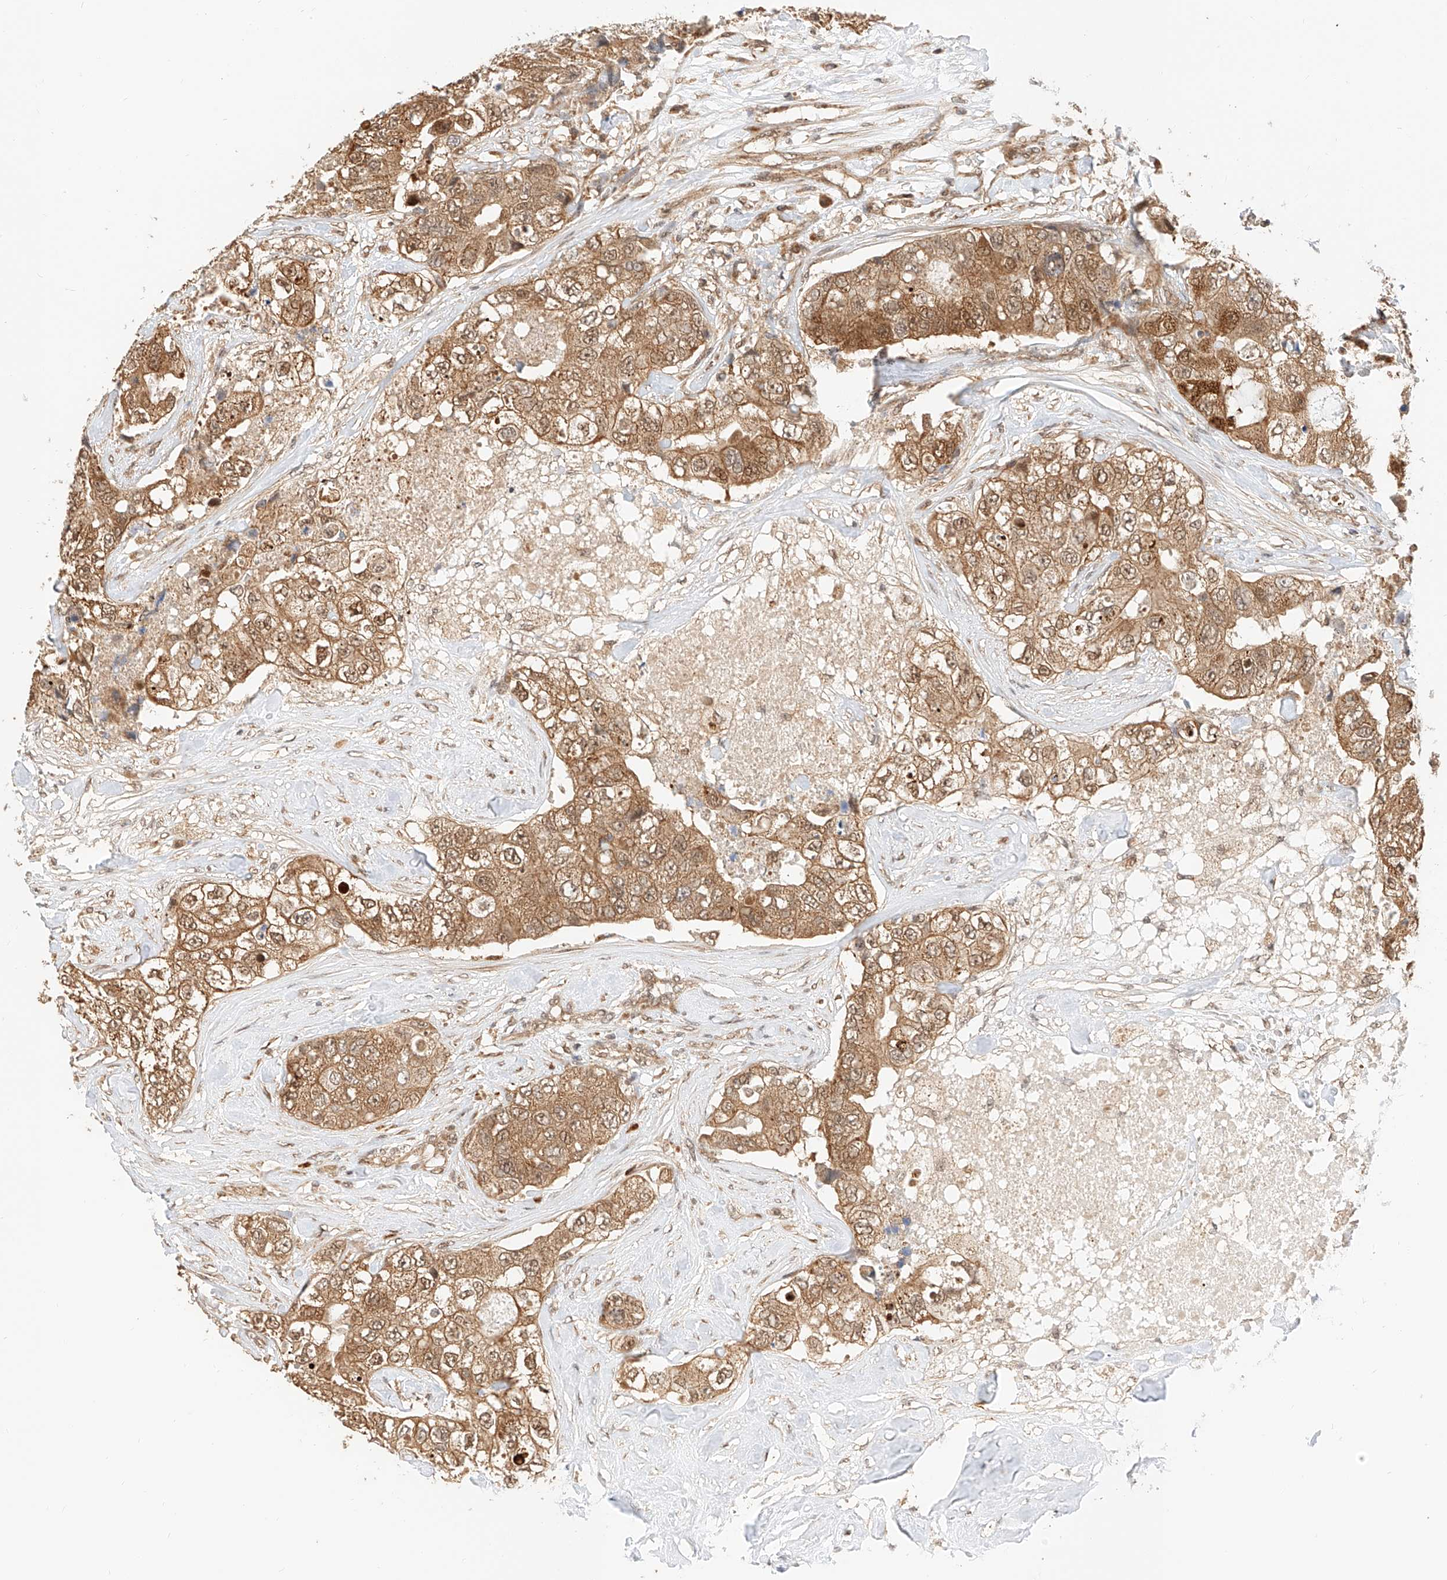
{"staining": {"intensity": "moderate", "quantity": ">75%", "location": "cytoplasmic/membranous,nuclear"}, "tissue": "breast cancer", "cell_type": "Tumor cells", "image_type": "cancer", "snomed": [{"axis": "morphology", "description": "Duct carcinoma"}, {"axis": "topography", "description": "Breast"}], "caption": "Tumor cells demonstrate moderate cytoplasmic/membranous and nuclear staining in approximately >75% of cells in breast cancer (infiltrating ductal carcinoma).", "gene": "EIF4H", "patient": {"sex": "female", "age": 62}}